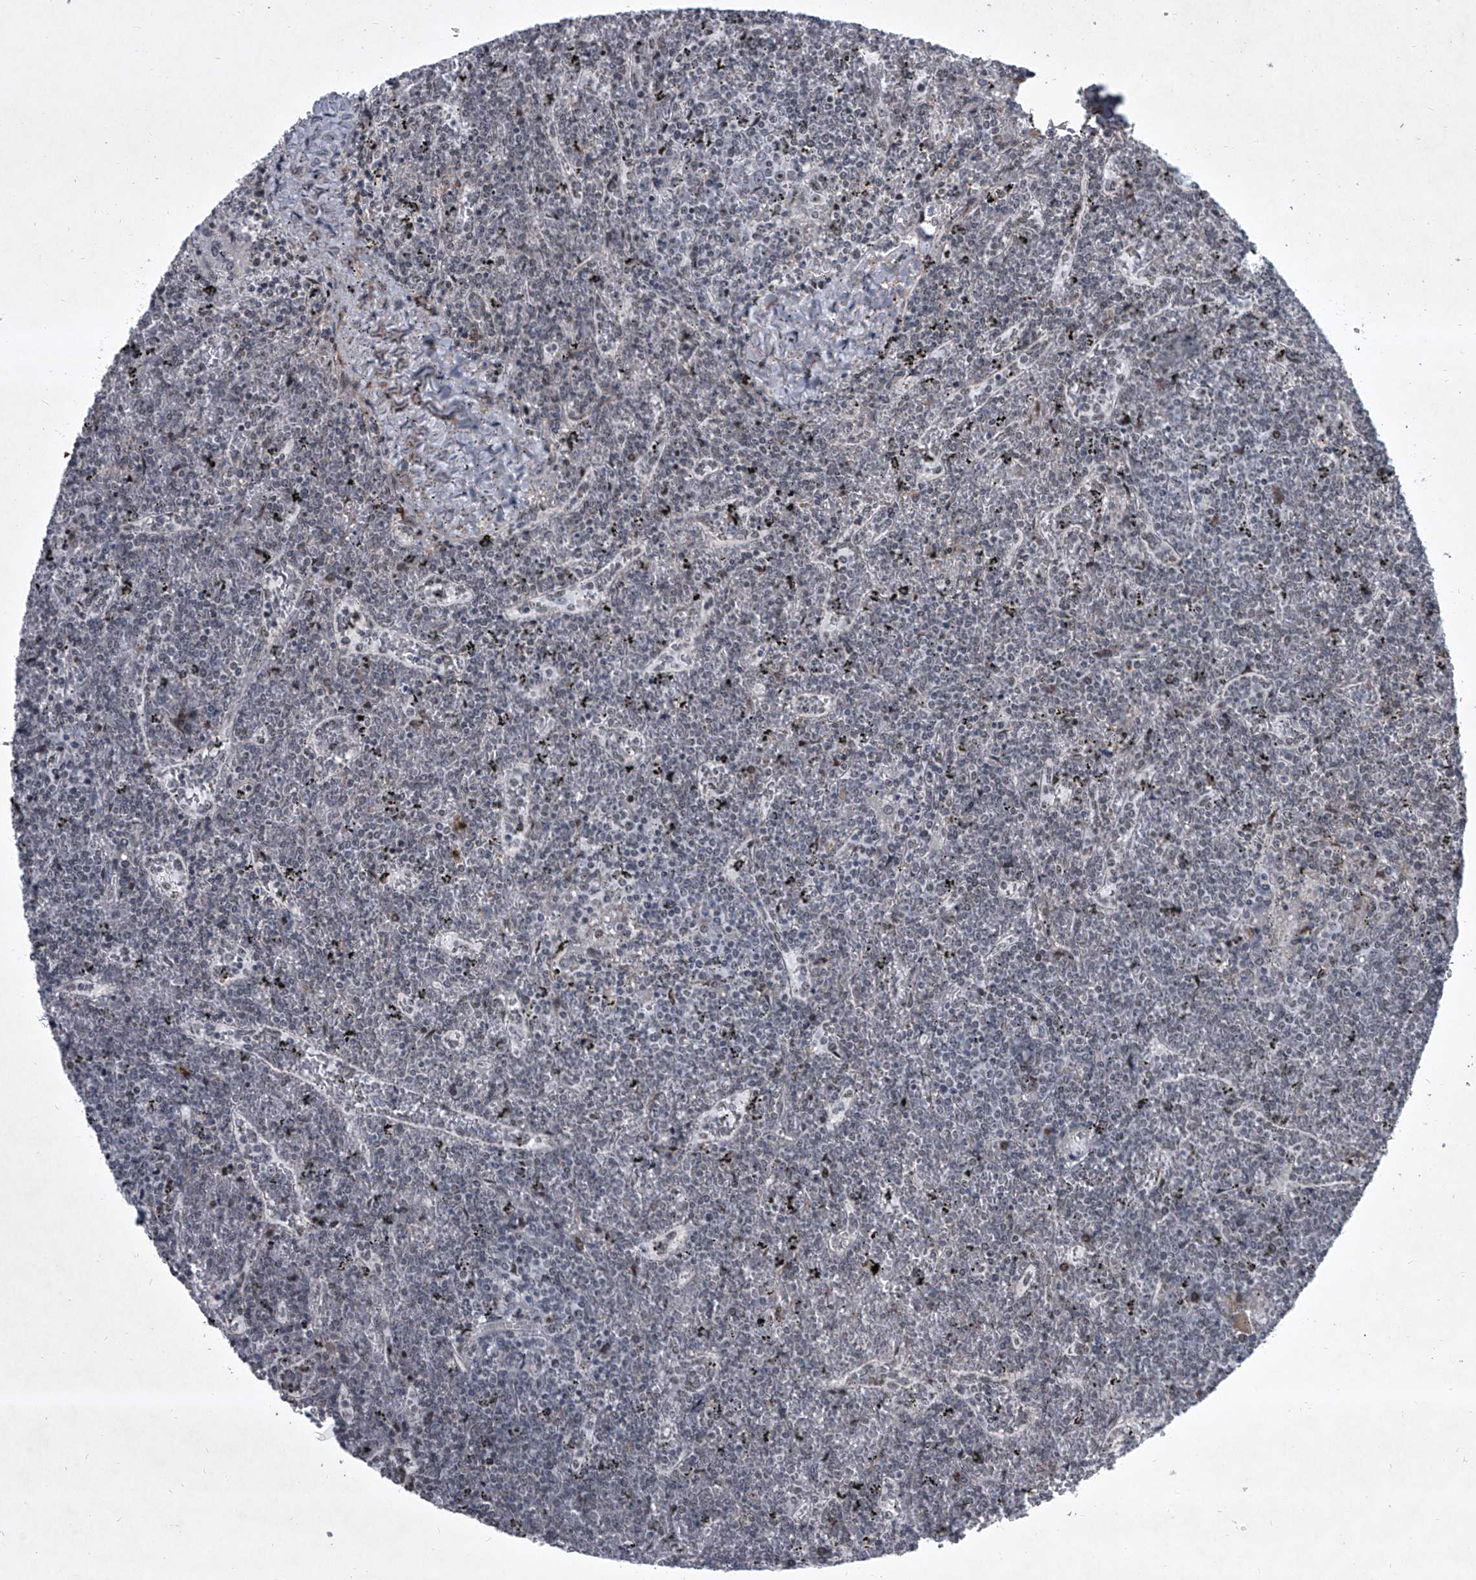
{"staining": {"intensity": "negative", "quantity": "none", "location": "none"}, "tissue": "lymphoma", "cell_type": "Tumor cells", "image_type": "cancer", "snomed": [{"axis": "morphology", "description": "Malignant lymphoma, non-Hodgkin's type, Low grade"}, {"axis": "topography", "description": "Spleen"}], "caption": "Lymphoma stained for a protein using IHC displays no staining tumor cells.", "gene": "MLLT1", "patient": {"sex": "female", "age": 19}}